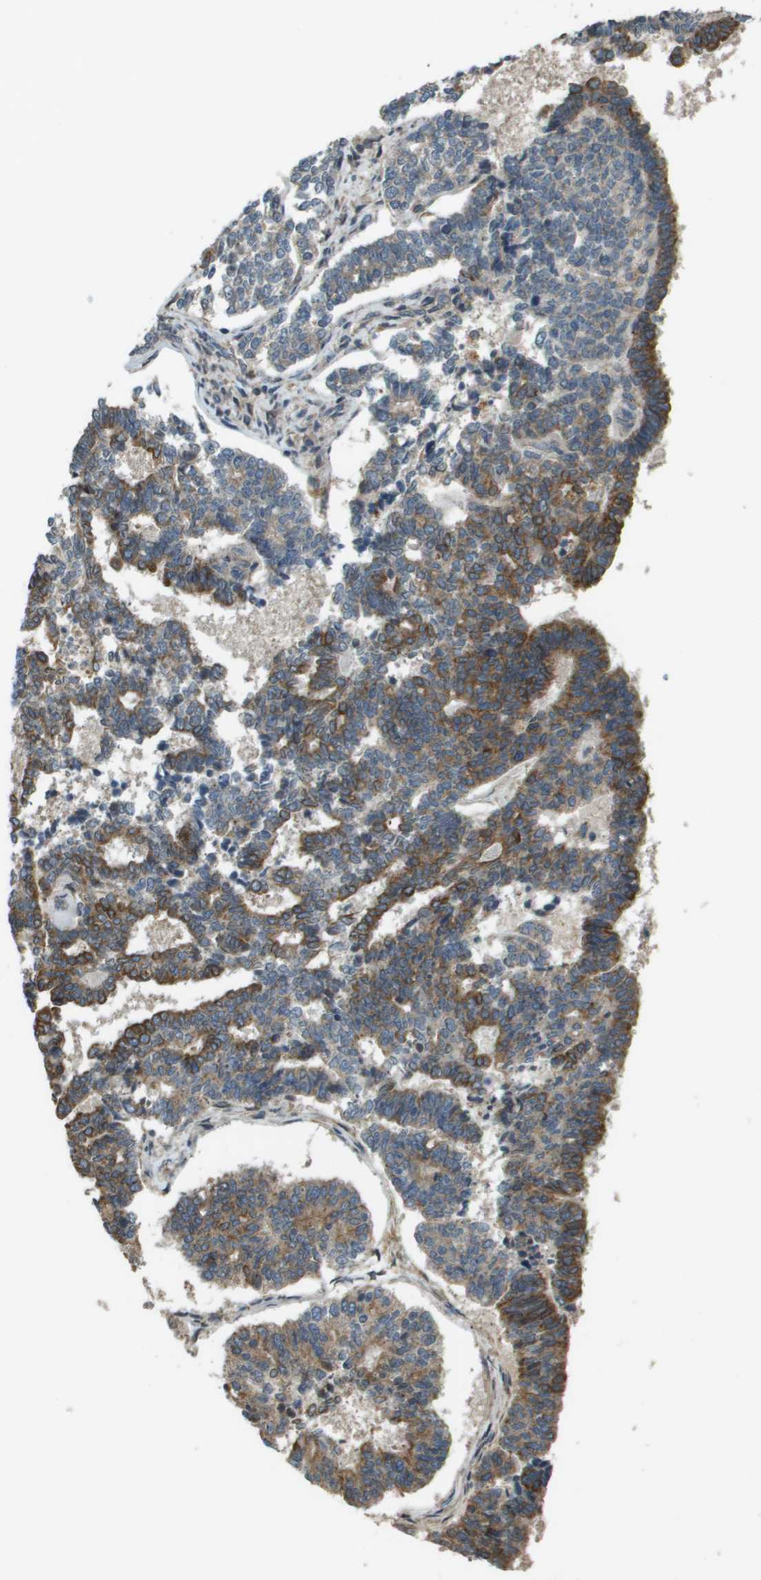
{"staining": {"intensity": "moderate", "quantity": "25%-75%", "location": "cytoplasmic/membranous"}, "tissue": "endometrial cancer", "cell_type": "Tumor cells", "image_type": "cancer", "snomed": [{"axis": "morphology", "description": "Adenocarcinoma, NOS"}, {"axis": "topography", "description": "Endometrium"}], "caption": "Protein staining by immunohistochemistry exhibits moderate cytoplasmic/membranous expression in approximately 25%-75% of tumor cells in adenocarcinoma (endometrial). The protein is stained brown, and the nuclei are stained in blue (DAB (3,3'-diaminobenzidine) IHC with brightfield microscopy, high magnification).", "gene": "CDKN2C", "patient": {"sex": "female", "age": 70}}